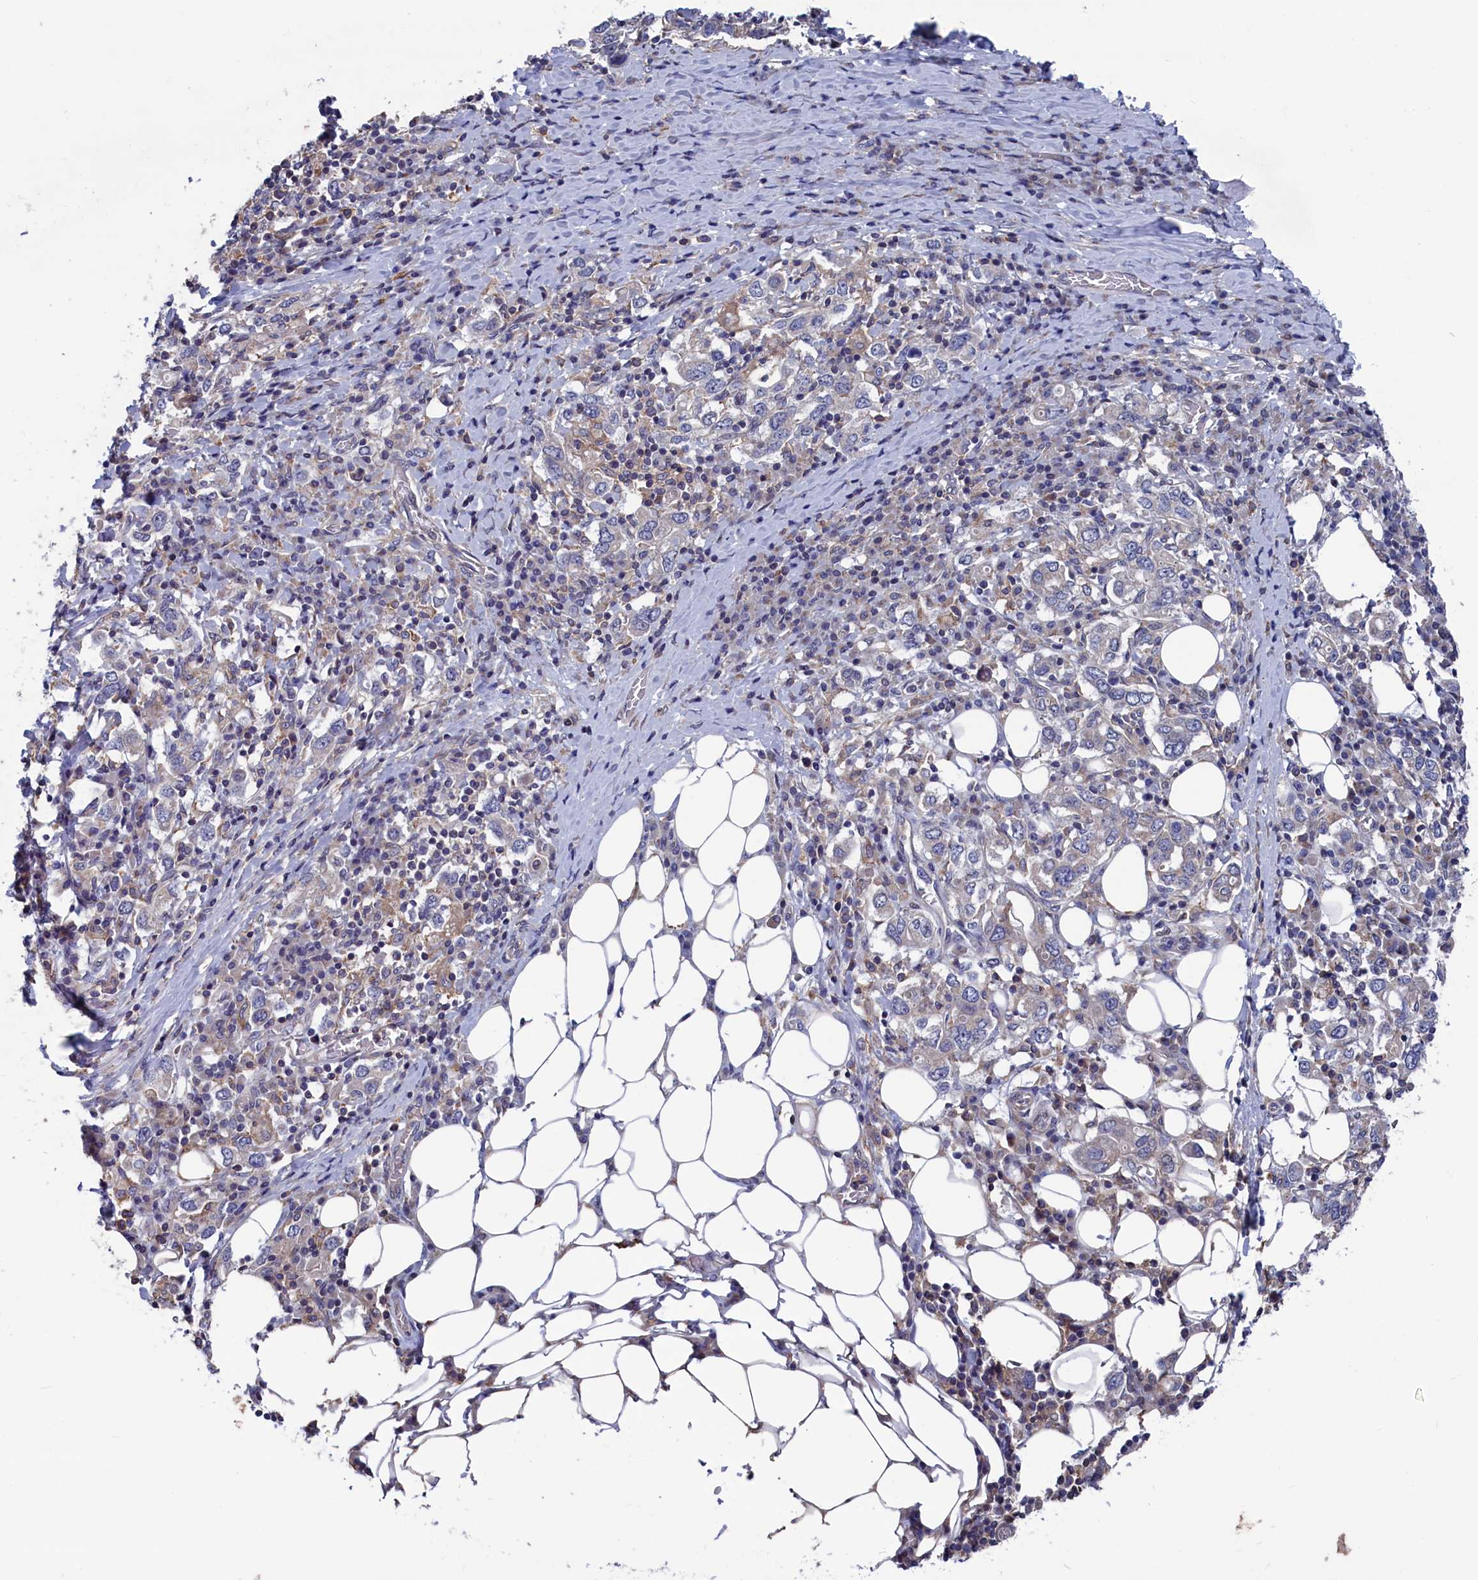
{"staining": {"intensity": "negative", "quantity": "none", "location": "none"}, "tissue": "stomach cancer", "cell_type": "Tumor cells", "image_type": "cancer", "snomed": [{"axis": "morphology", "description": "Adenocarcinoma, NOS"}, {"axis": "topography", "description": "Stomach, upper"}, {"axis": "topography", "description": "Stomach"}], "caption": "IHC histopathology image of neoplastic tissue: stomach cancer stained with DAB shows no significant protein expression in tumor cells.", "gene": "SPATA13", "patient": {"sex": "male", "age": 62}}